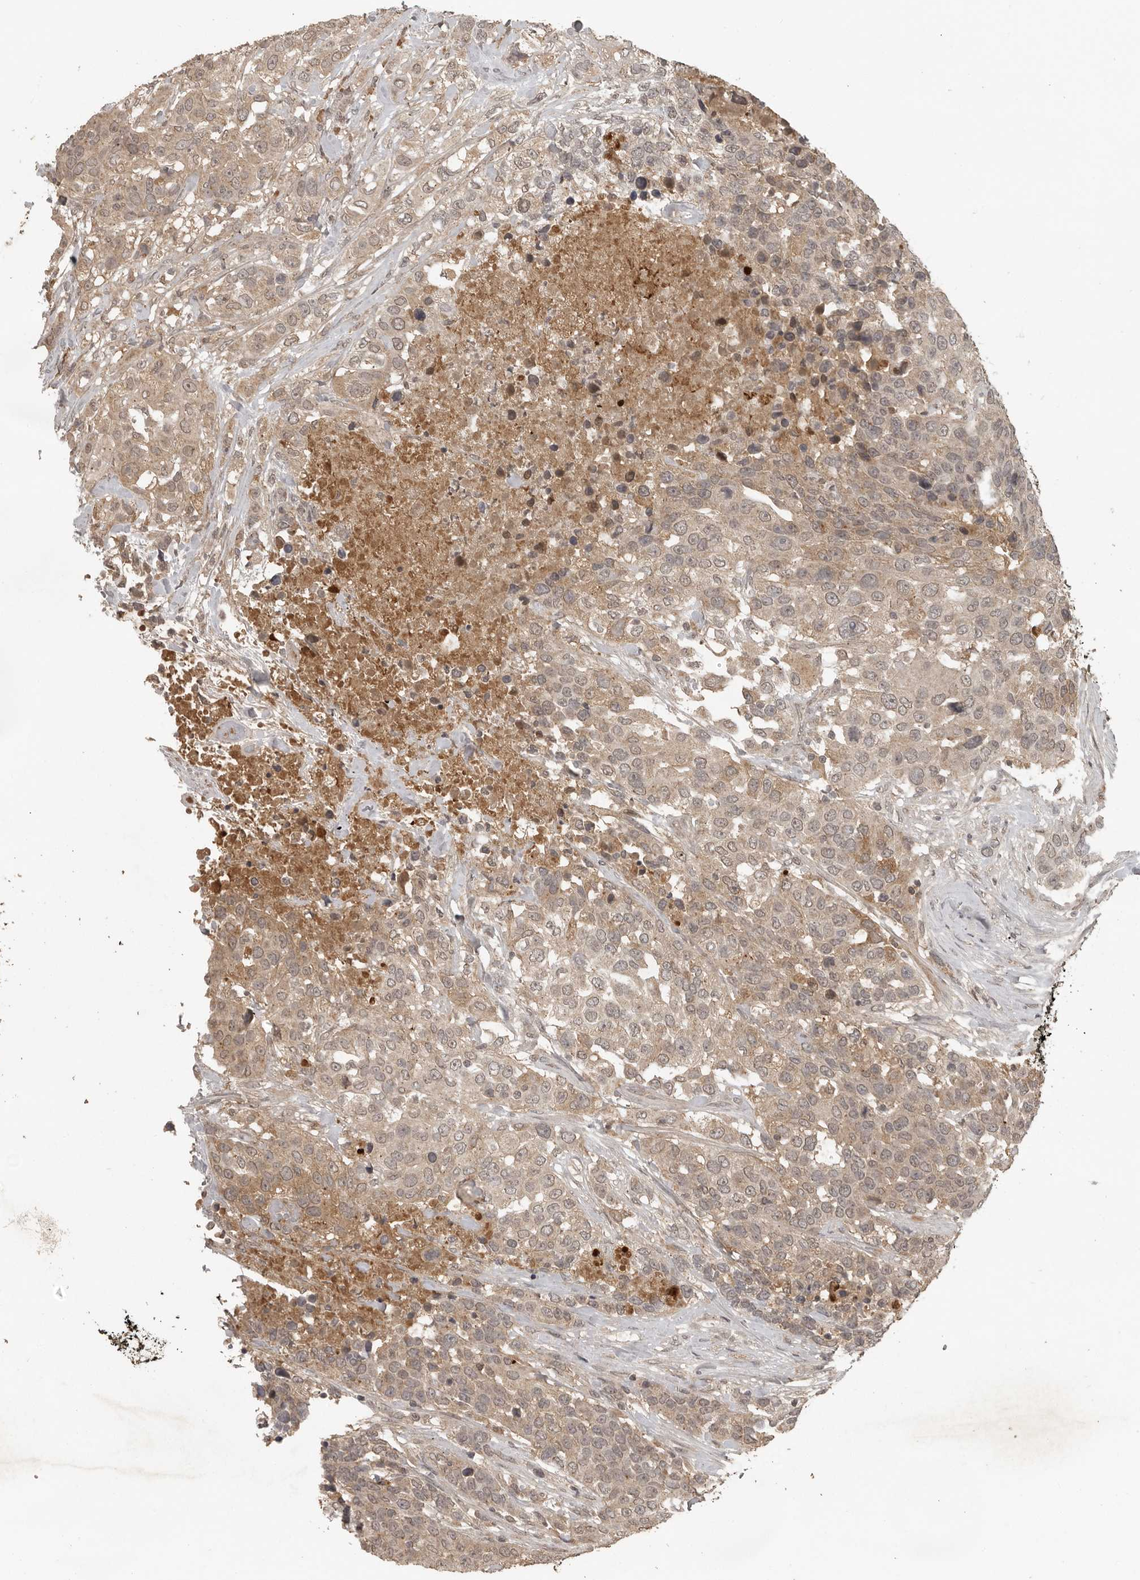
{"staining": {"intensity": "weak", "quantity": ">75%", "location": "cytoplasmic/membranous"}, "tissue": "urothelial cancer", "cell_type": "Tumor cells", "image_type": "cancer", "snomed": [{"axis": "morphology", "description": "Urothelial carcinoma, High grade"}, {"axis": "topography", "description": "Urinary bladder"}], "caption": "High-grade urothelial carcinoma tissue exhibits weak cytoplasmic/membranous staining in about >75% of tumor cells", "gene": "CTF1", "patient": {"sex": "female", "age": 80}}